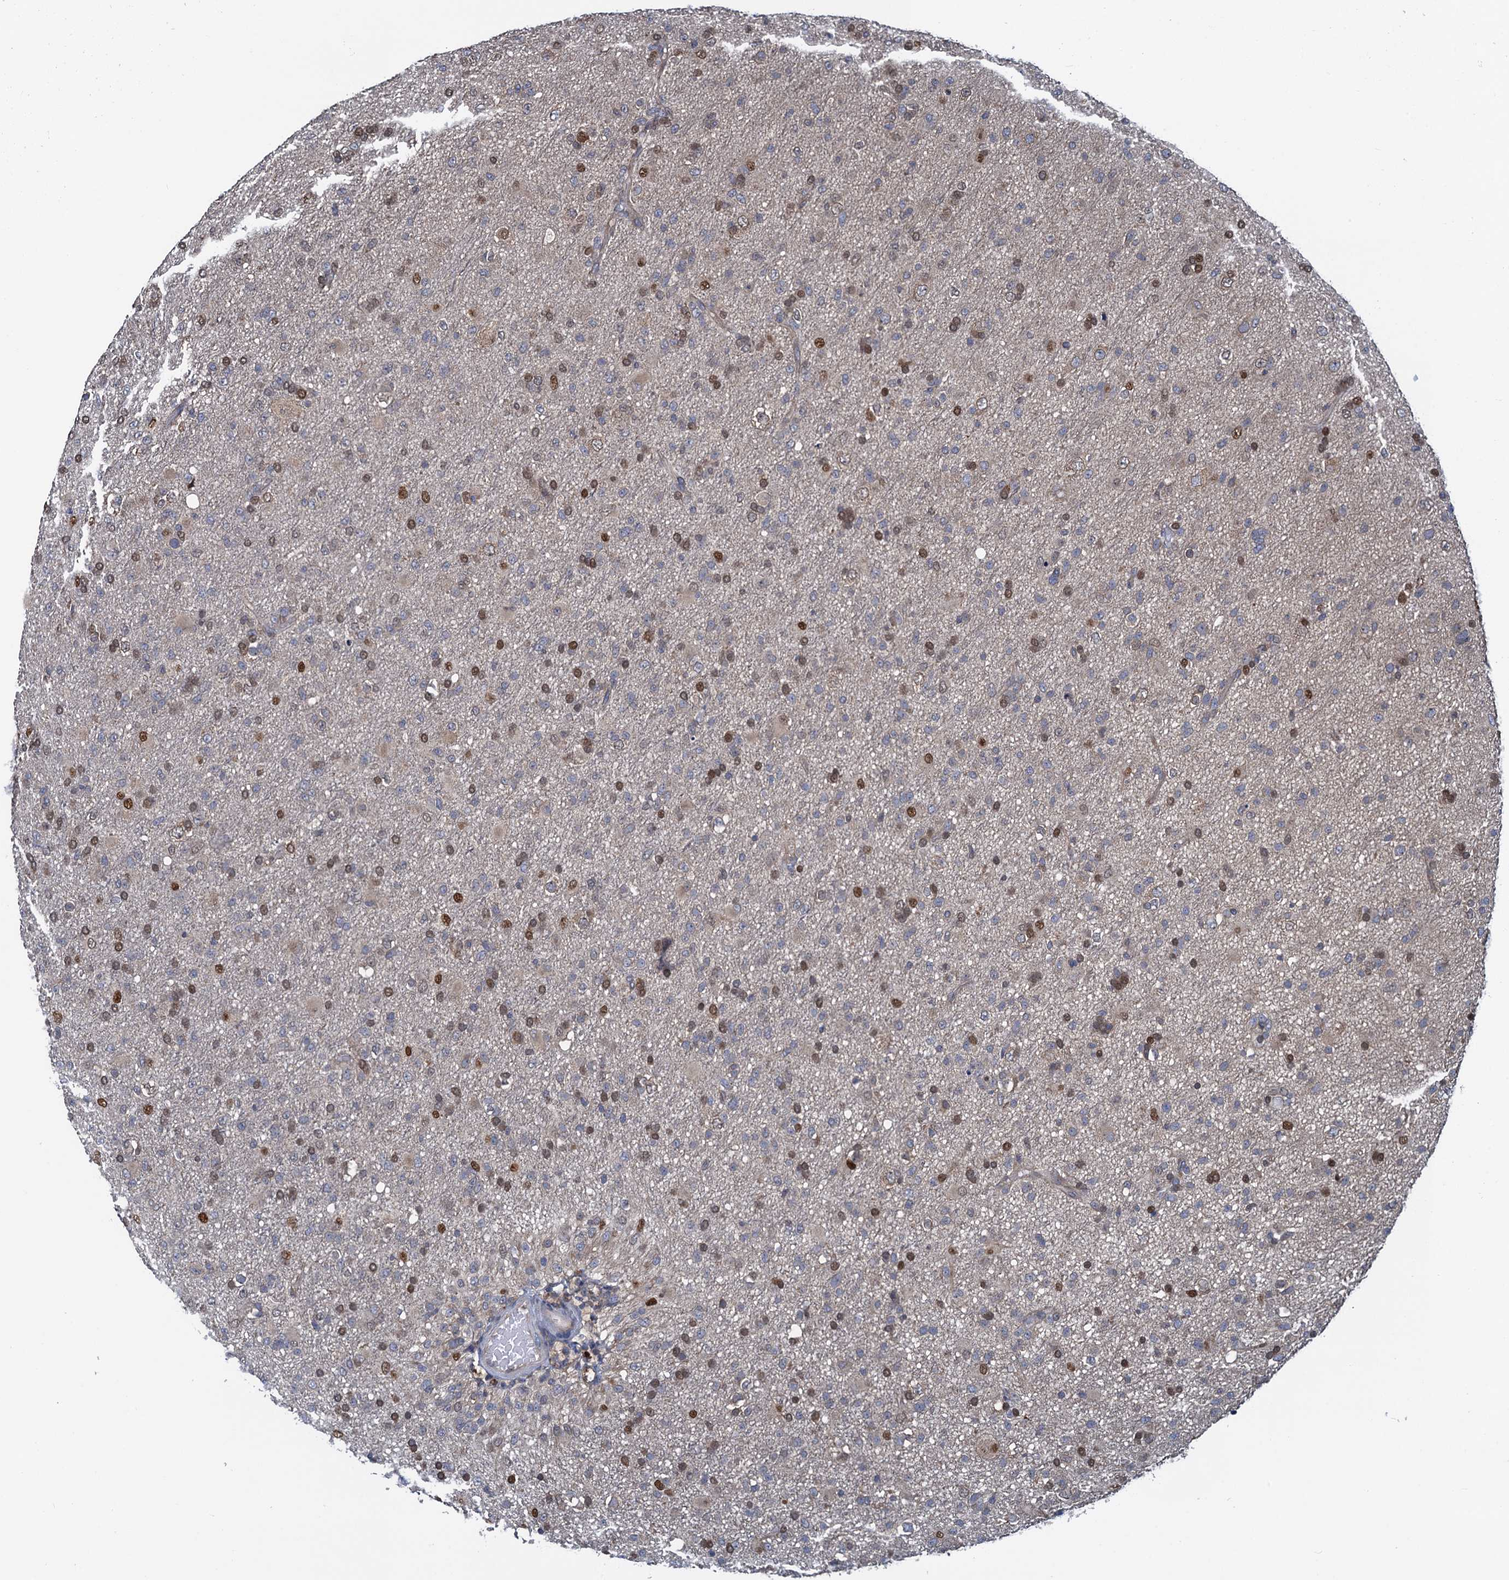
{"staining": {"intensity": "moderate", "quantity": "<25%", "location": "nuclear"}, "tissue": "glioma", "cell_type": "Tumor cells", "image_type": "cancer", "snomed": [{"axis": "morphology", "description": "Glioma, malignant, Low grade"}, {"axis": "topography", "description": "Brain"}], "caption": "Human glioma stained with a protein marker displays moderate staining in tumor cells.", "gene": "RNF125", "patient": {"sex": "male", "age": 65}}